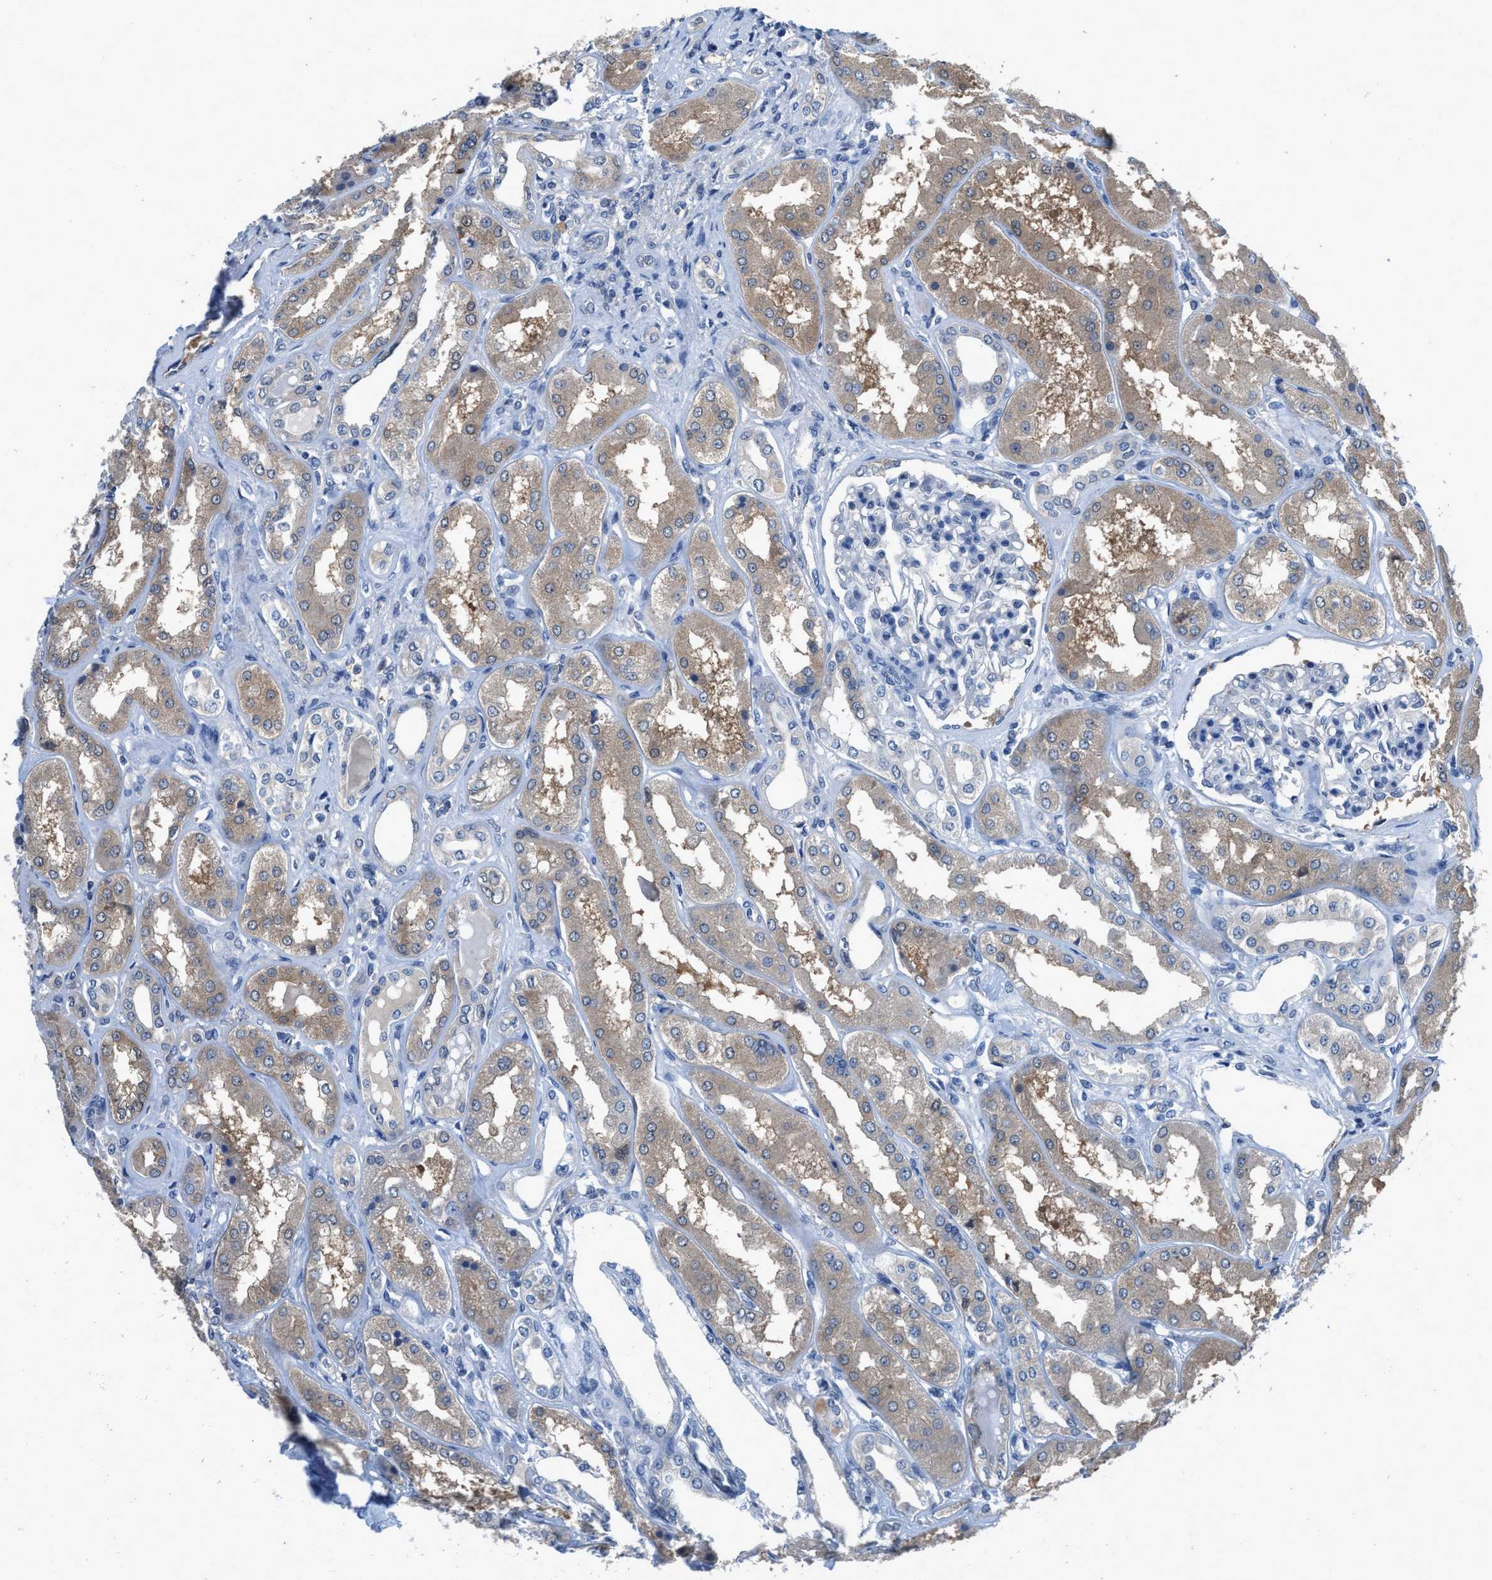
{"staining": {"intensity": "negative", "quantity": "none", "location": "none"}, "tissue": "kidney", "cell_type": "Cells in glomeruli", "image_type": "normal", "snomed": [{"axis": "morphology", "description": "Normal tissue, NOS"}, {"axis": "topography", "description": "Kidney"}], "caption": "High magnification brightfield microscopy of benign kidney stained with DAB (brown) and counterstained with hematoxylin (blue): cells in glomeruli show no significant positivity. (DAB (3,3'-diaminobenzidine) IHC, high magnification).", "gene": "NUDT5", "patient": {"sex": "female", "age": 56}}